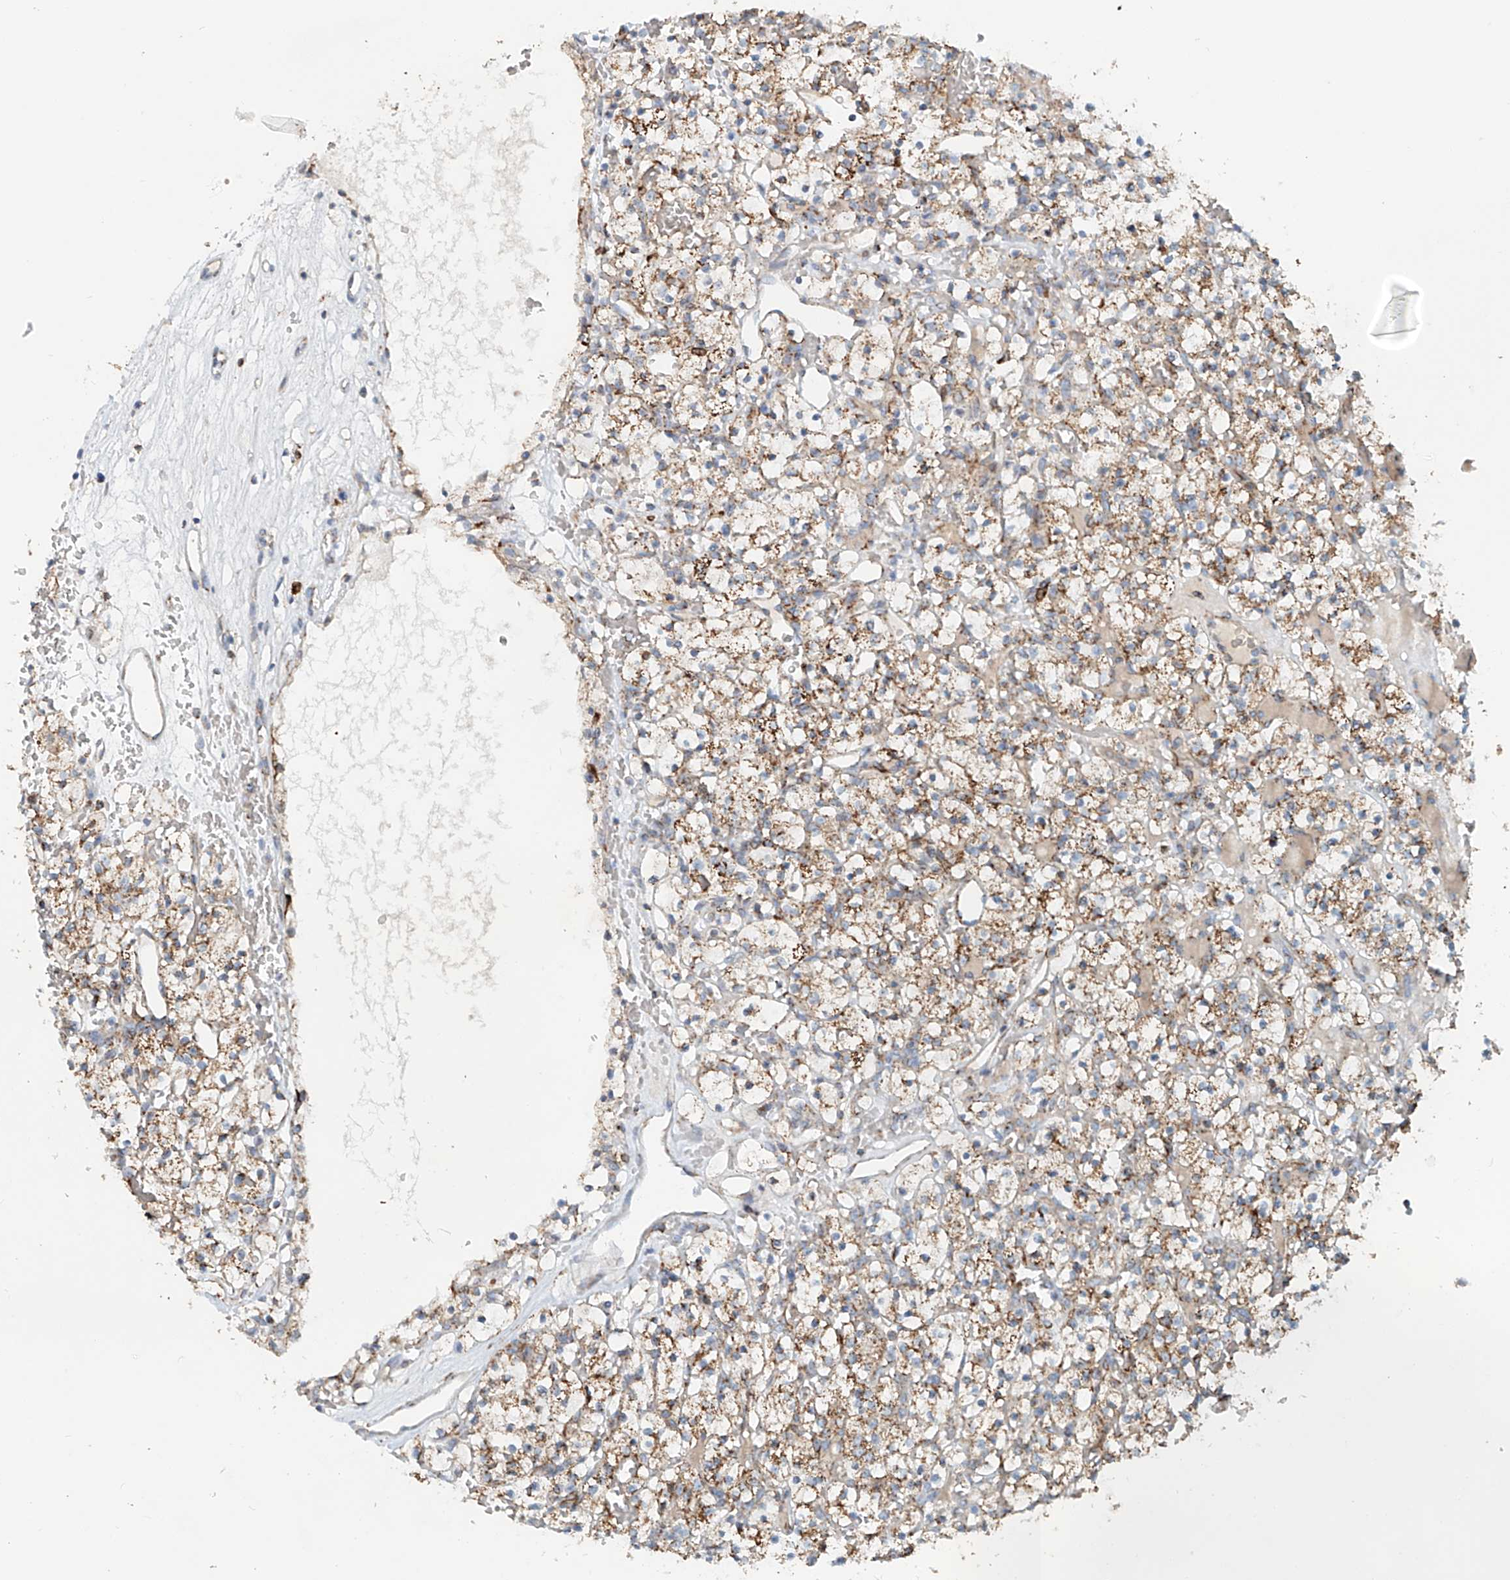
{"staining": {"intensity": "moderate", "quantity": ">75%", "location": "cytoplasmic/membranous"}, "tissue": "renal cancer", "cell_type": "Tumor cells", "image_type": "cancer", "snomed": [{"axis": "morphology", "description": "Adenocarcinoma, NOS"}, {"axis": "topography", "description": "Kidney"}], "caption": "An image of human renal cancer (adenocarcinoma) stained for a protein reveals moderate cytoplasmic/membranous brown staining in tumor cells.", "gene": "CARD10", "patient": {"sex": "female", "age": 57}}